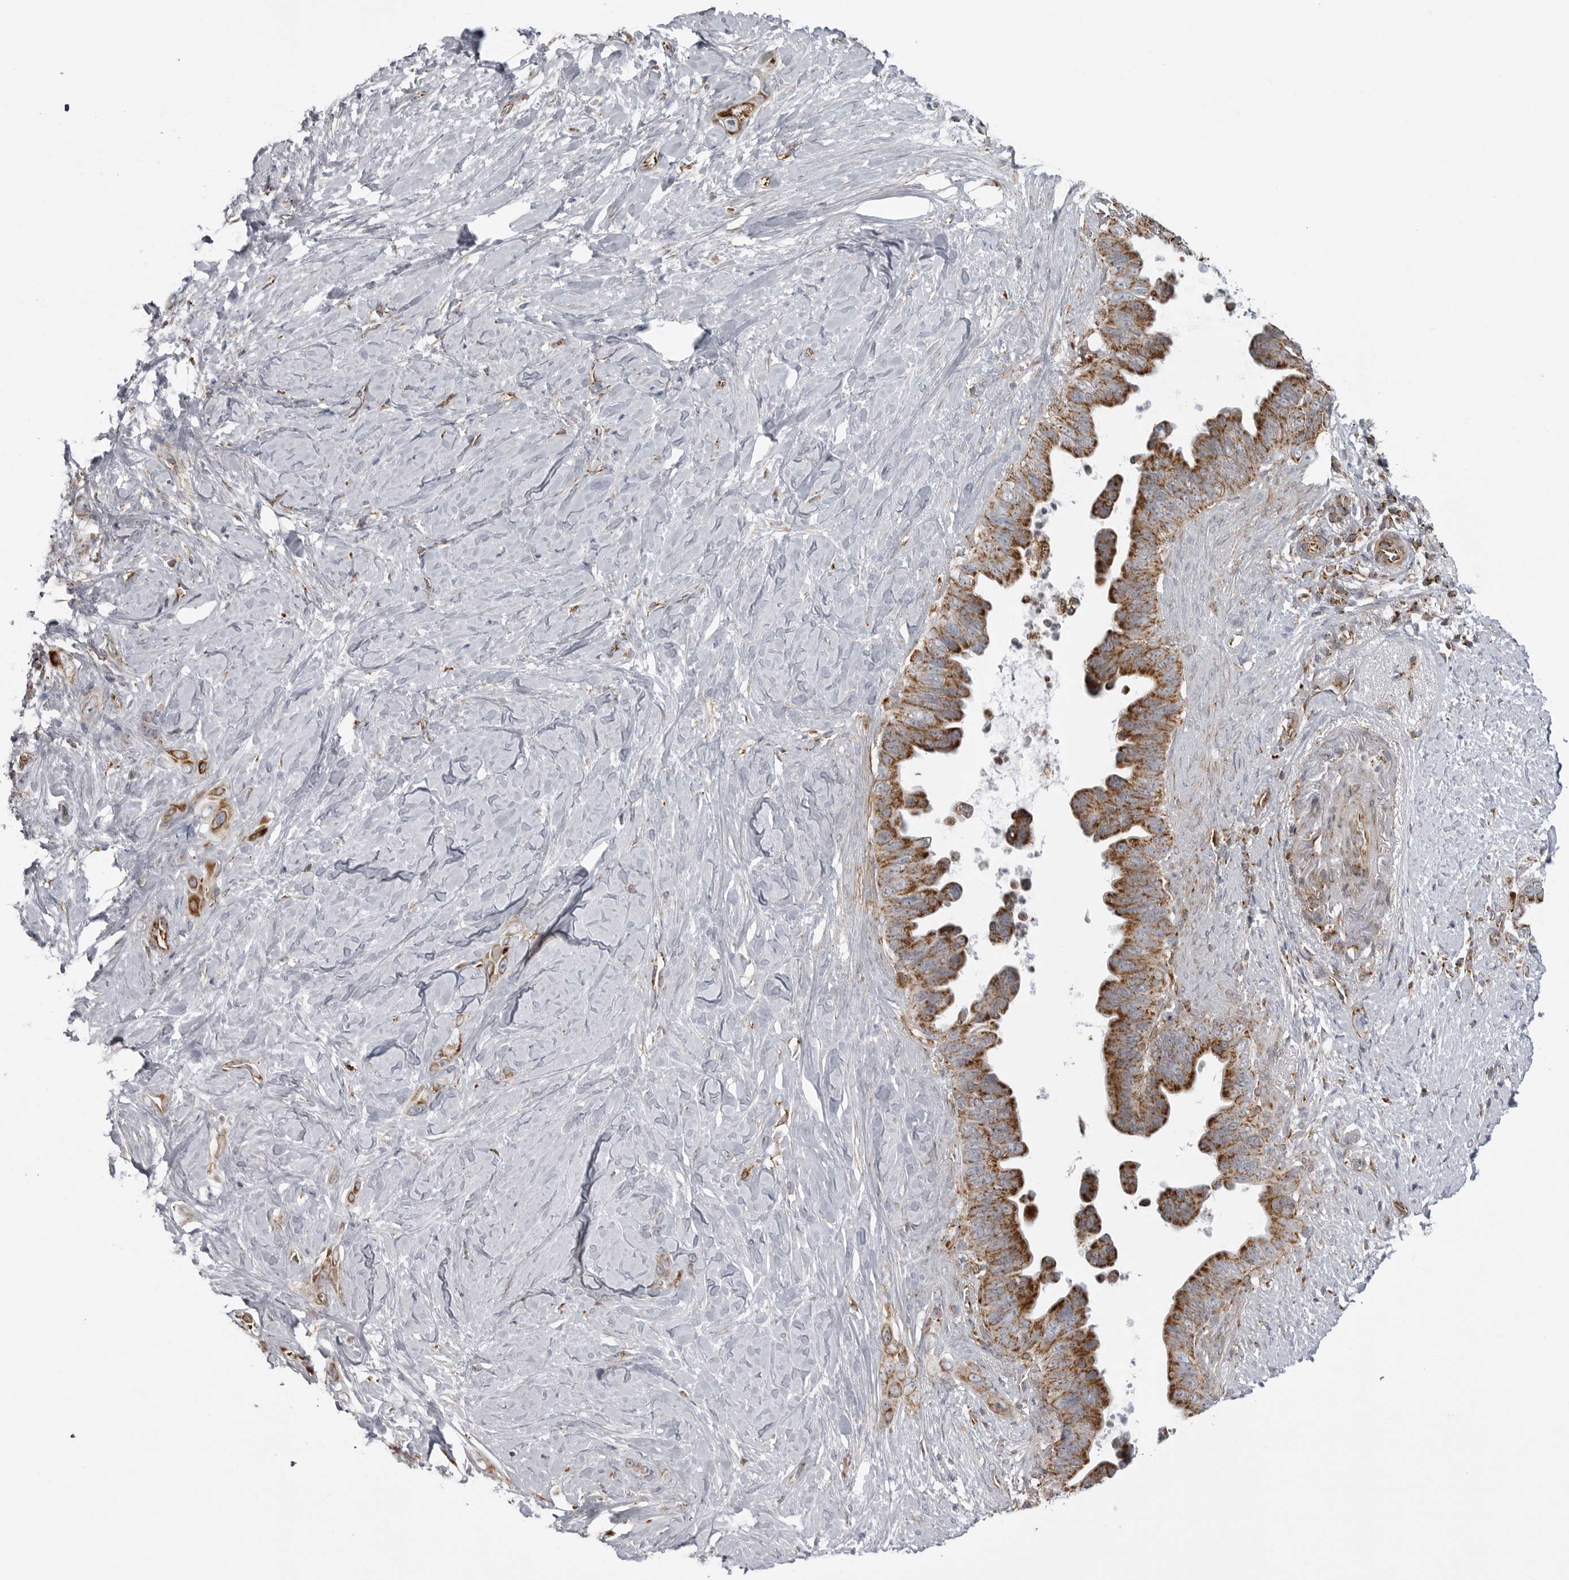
{"staining": {"intensity": "strong", "quantity": "25%-75%", "location": "cytoplasmic/membranous"}, "tissue": "pancreatic cancer", "cell_type": "Tumor cells", "image_type": "cancer", "snomed": [{"axis": "morphology", "description": "Adenocarcinoma, NOS"}, {"axis": "topography", "description": "Pancreas"}], "caption": "Strong cytoplasmic/membranous positivity is identified in approximately 25%-75% of tumor cells in pancreatic cancer (adenocarcinoma). (IHC, brightfield microscopy, high magnification).", "gene": "FH", "patient": {"sex": "female", "age": 72}}